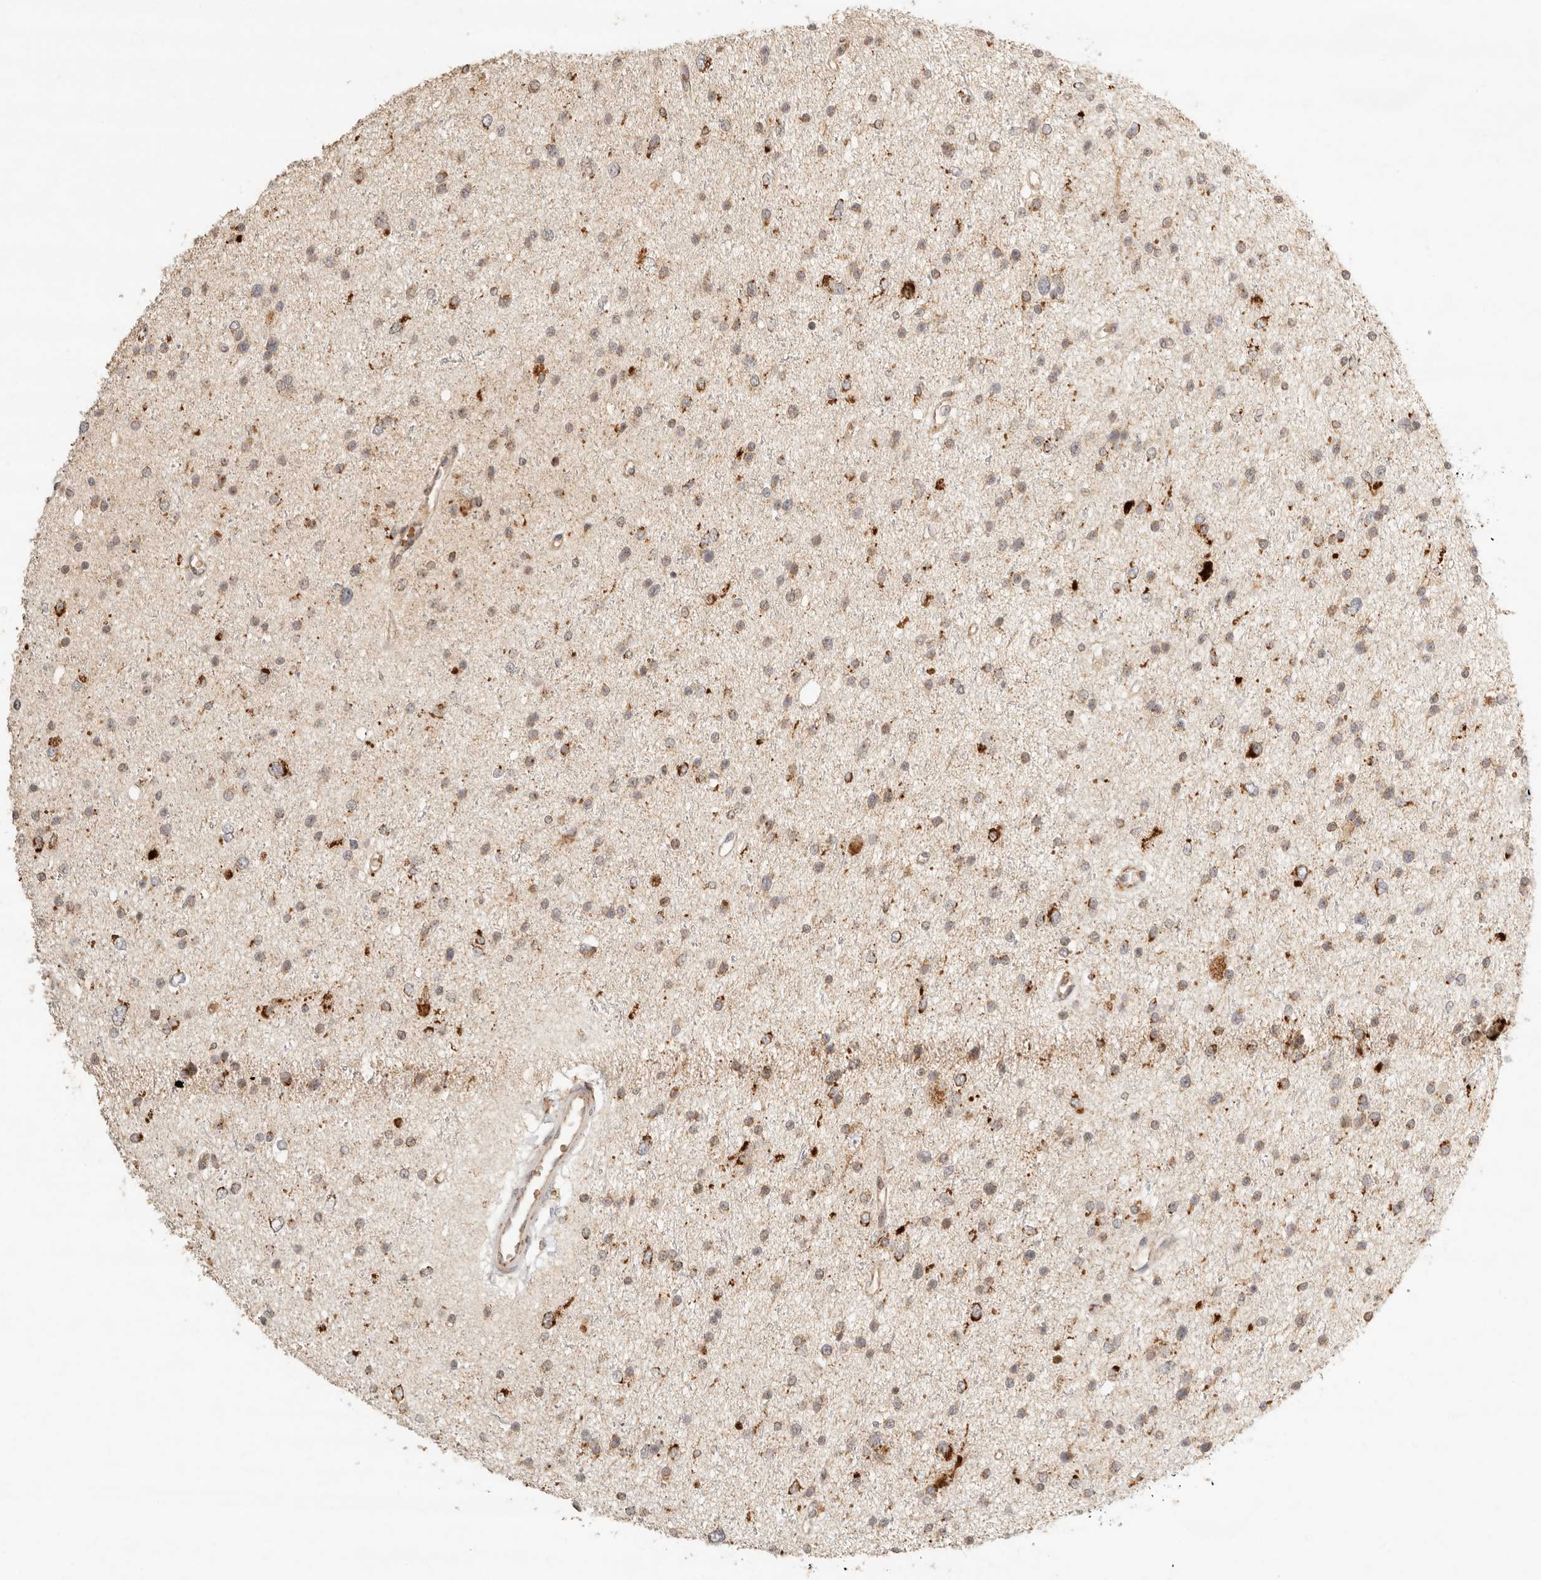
{"staining": {"intensity": "moderate", "quantity": "<25%", "location": "cytoplasmic/membranous"}, "tissue": "glioma", "cell_type": "Tumor cells", "image_type": "cancer", "snomed": [{"axis": "morphology", "description": "Glioma, malignant, Low grade"}, {"axis": "topography", "description": "Brain"}], "caption": "Protein analysis of glioma tissue exhibits moderate cytoplasmic/membranous expression in approximately <25% of tumor cells.", "gene": "MRPL55", "patient": {"sex": "female", "age": 37}}